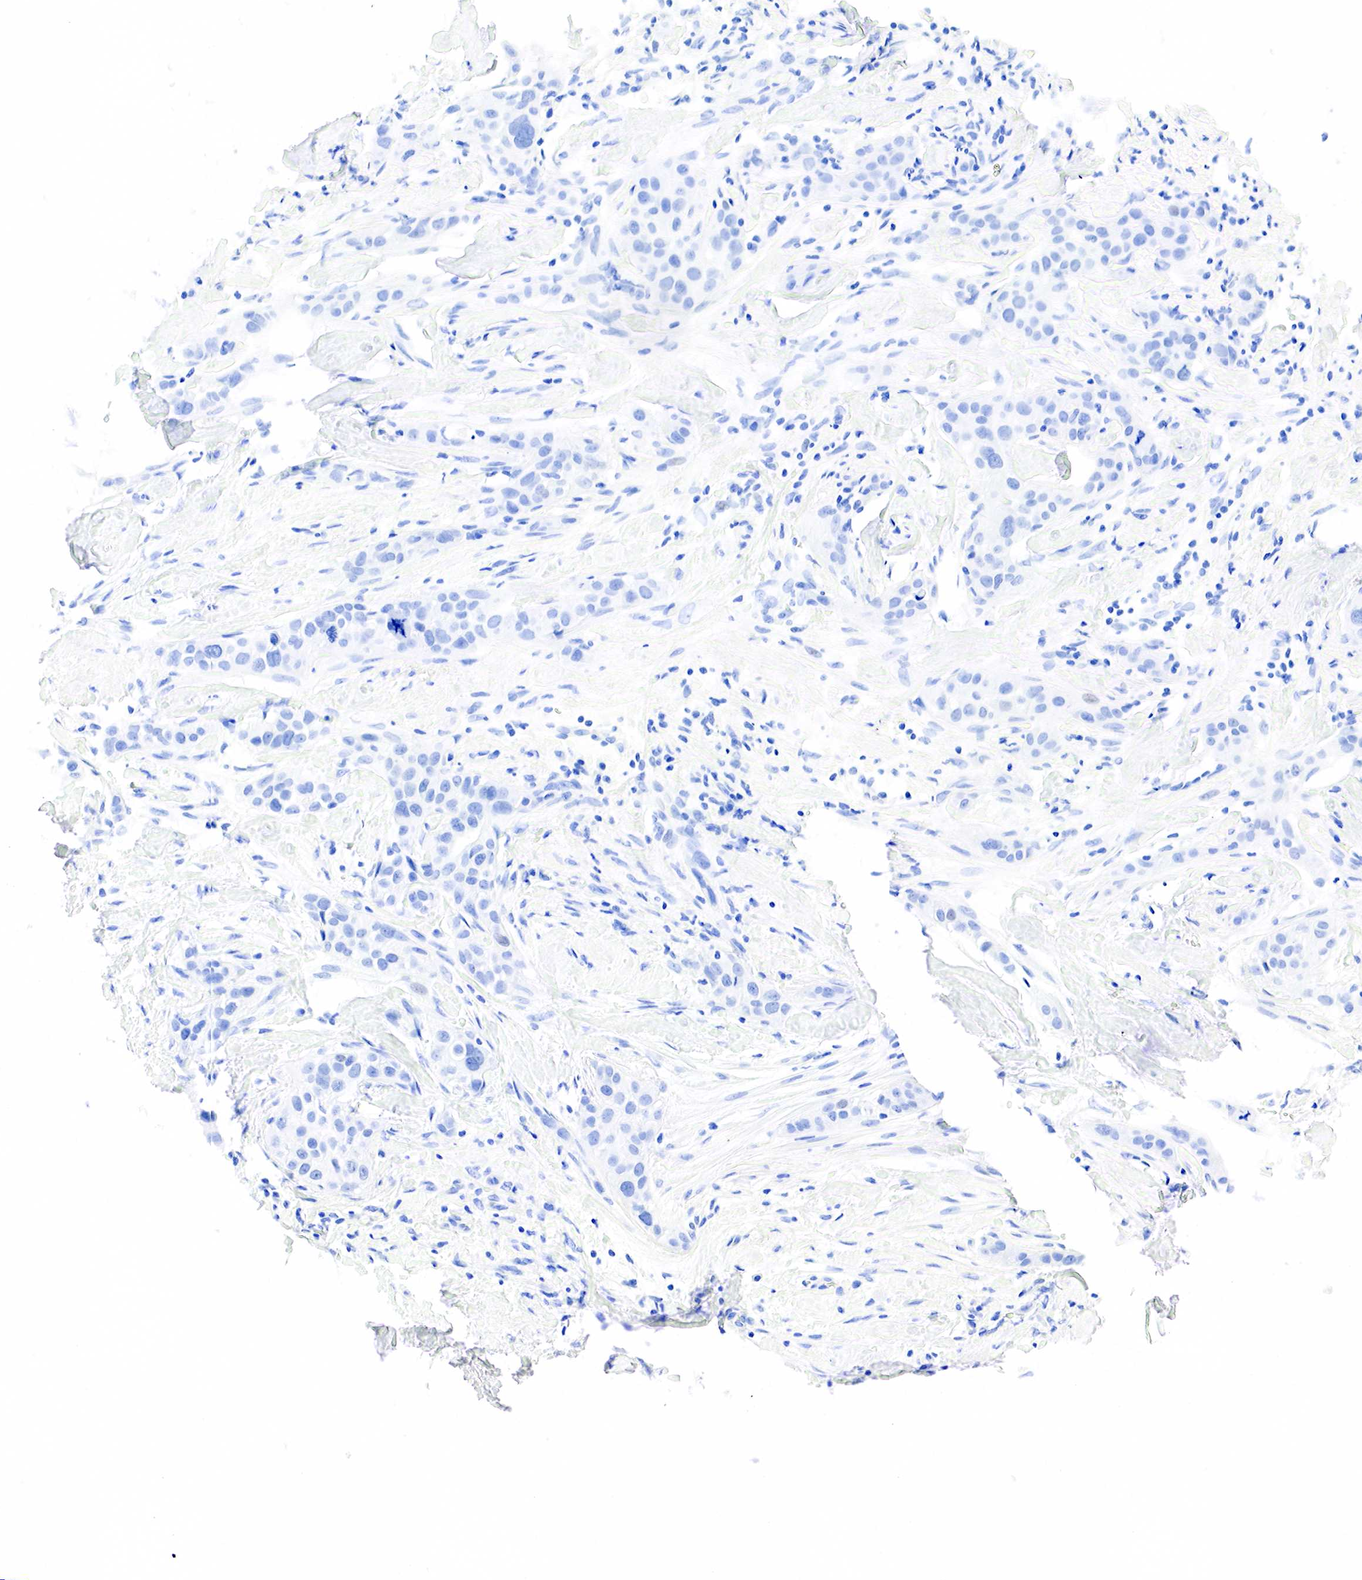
{"staining": {"intensity": "negative", "quantity": "none", "location": "none"}, "tissue": "breast cancer", "cell_type": "Tumor cells", "image_type": "cancer", "snomed": [{"axis": "morphology", "description": "Duct carcinoma"}, {"axis": "topography", "description": "Breast"}], "caption": "Immunohistochemistry histopathology image of neoplastic tissue: breast cancer (invasive ductal carcinoma) stained with DAB (3,3'-diaminobenzidine) shows no significant protein expression in tumor cells.", "gene": "PTH", "patient": {"sex": "female", "age": 45}}